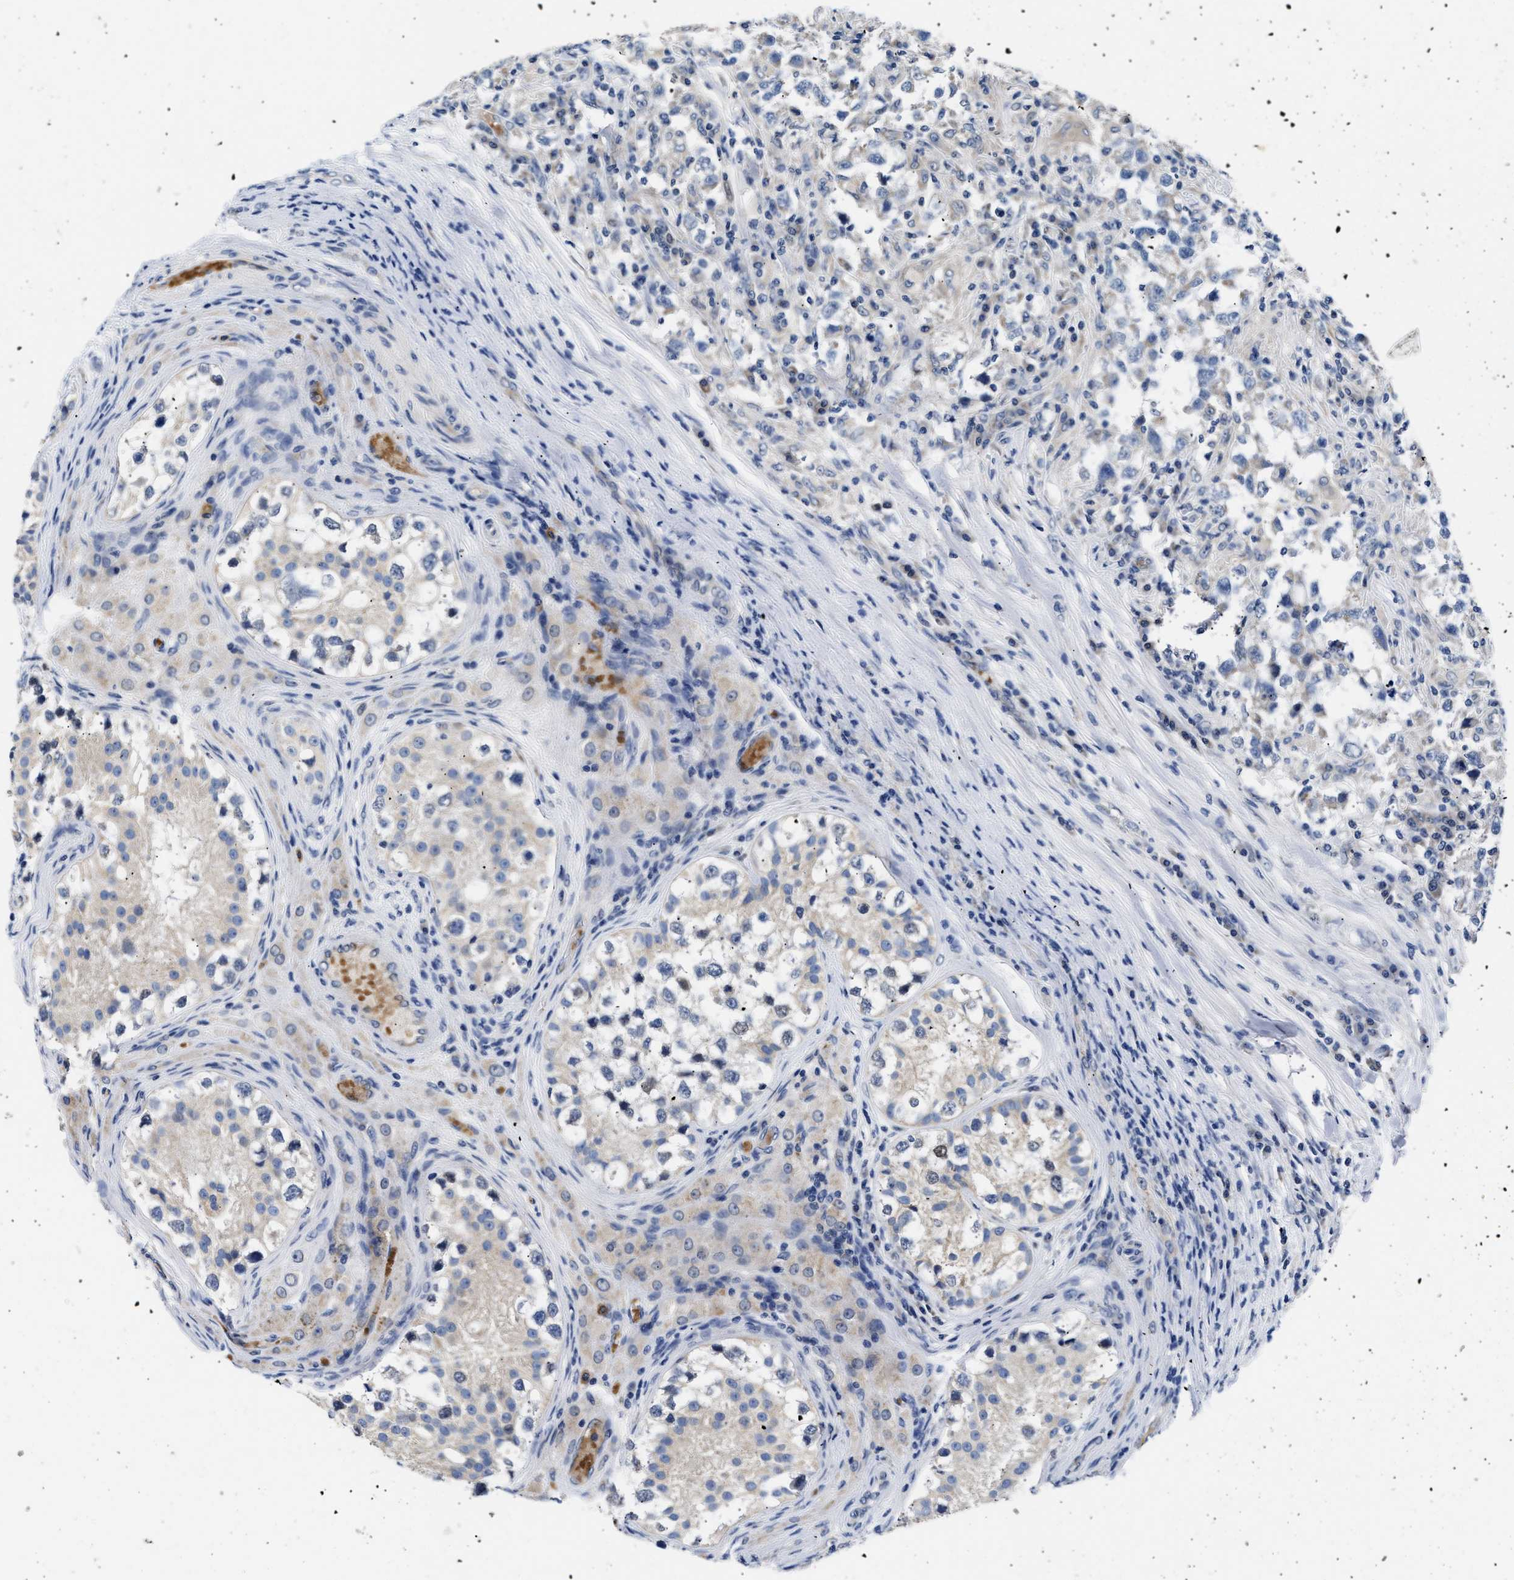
{"staining": {"intensity": "negative", "quantity": "none", "location": "none"}, "tissue": "testis cancer", "cell_type": "Tumor cells", "image_type": "cancer", "snomed": [{"axis": "morphology", "description": "Carcinoma, Embryonal, NOS"}, {"axis": "topography", "description": "Testis"}], "caption": "Histopathology image shows no protein expression in tumor cells of testis cancer (embryonal carcinoma) tissue.", "gene": "RINT1", "patient": {"sex": "male", "age": 21}}